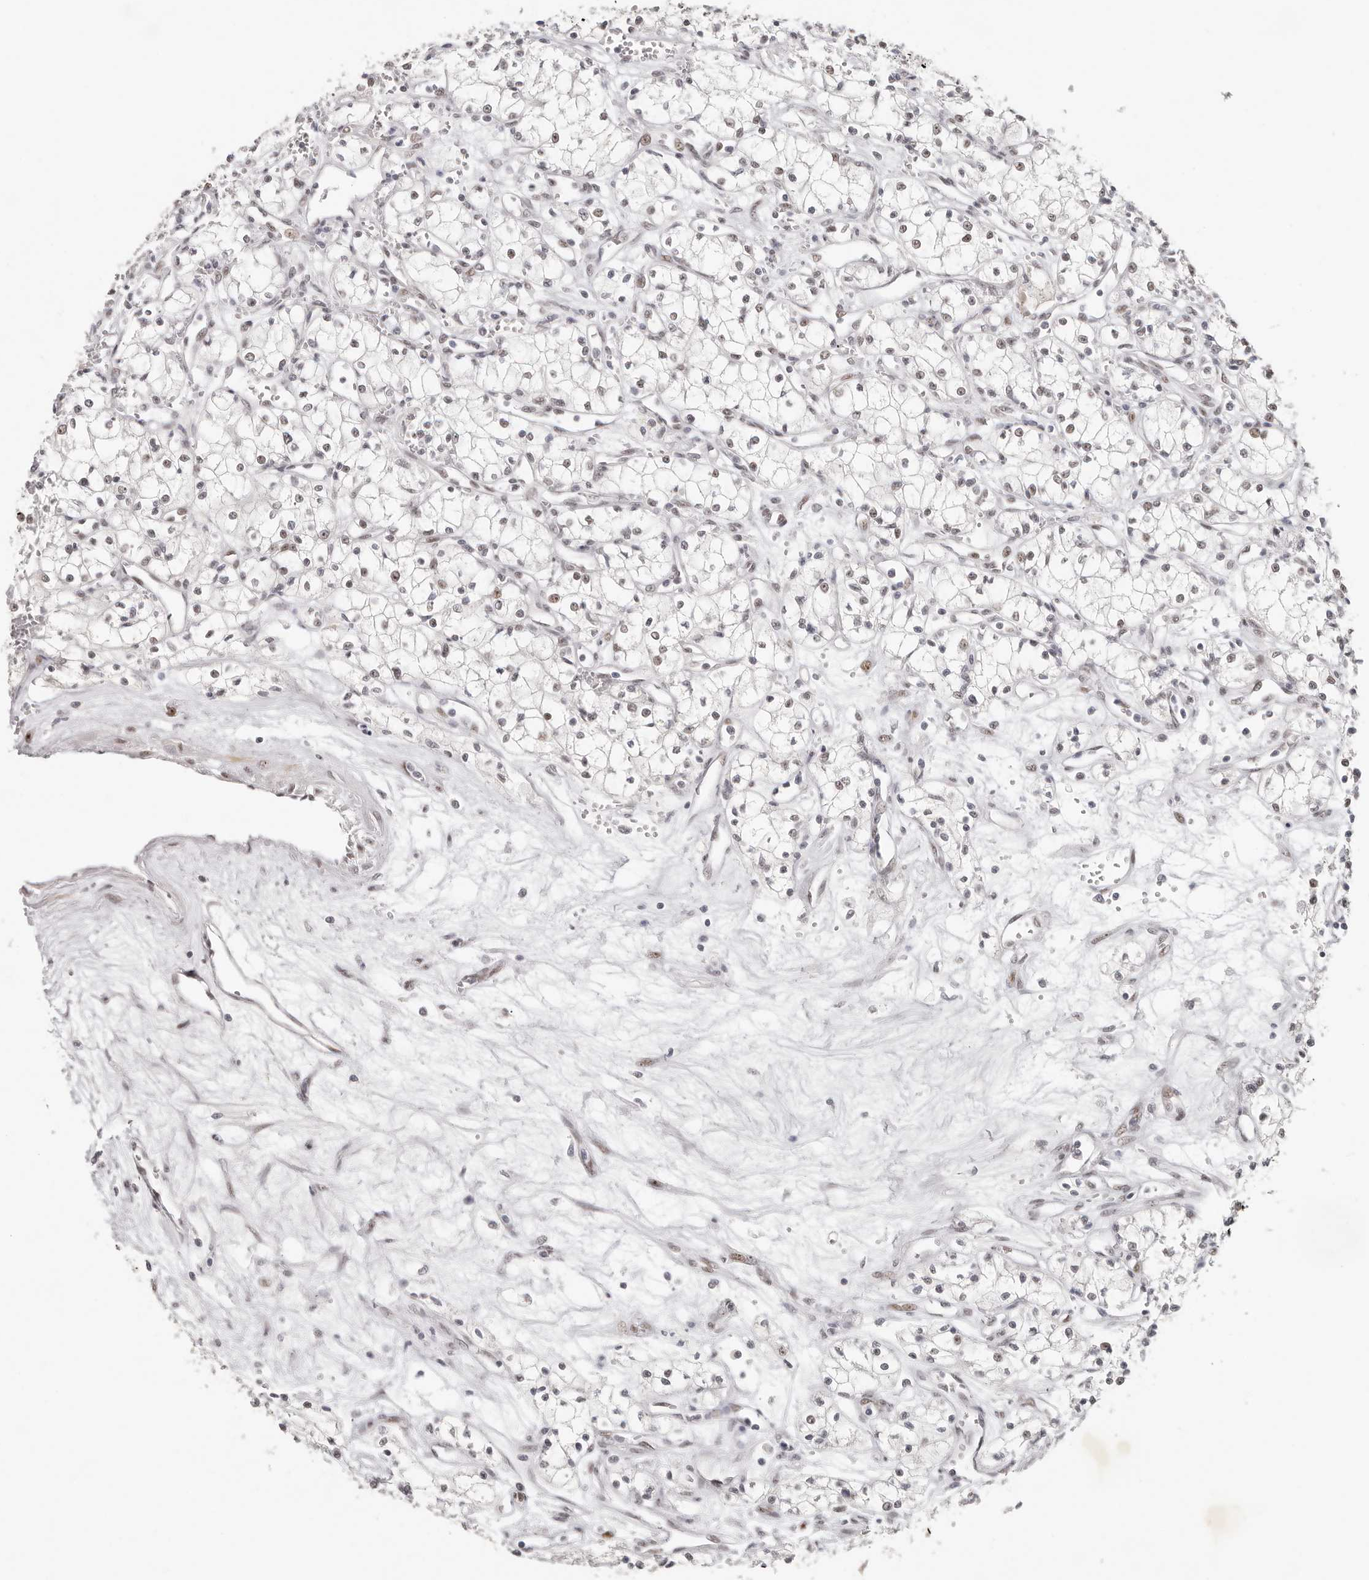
{"staining": {"intensity": "weak", "quantity": "<25%", "location": "nuclear"}, "tissue": "renal cancer", "cell_type": "Tumor cells", "image_type": "cancer", "snomed": [{"axis": "morphology", "description": "Adenocarcinoma, NOS"}, {"axis": "topography", "description": "Kidney"}], "caption": "DAB (3,3'-diaminobenzidine) immunohistochemical staining of human adenocarcinoma (renal) reveals no significant expression in tumor cells.", "gene": "LARP7", "patient": {"sex": "male", "age": 59}}